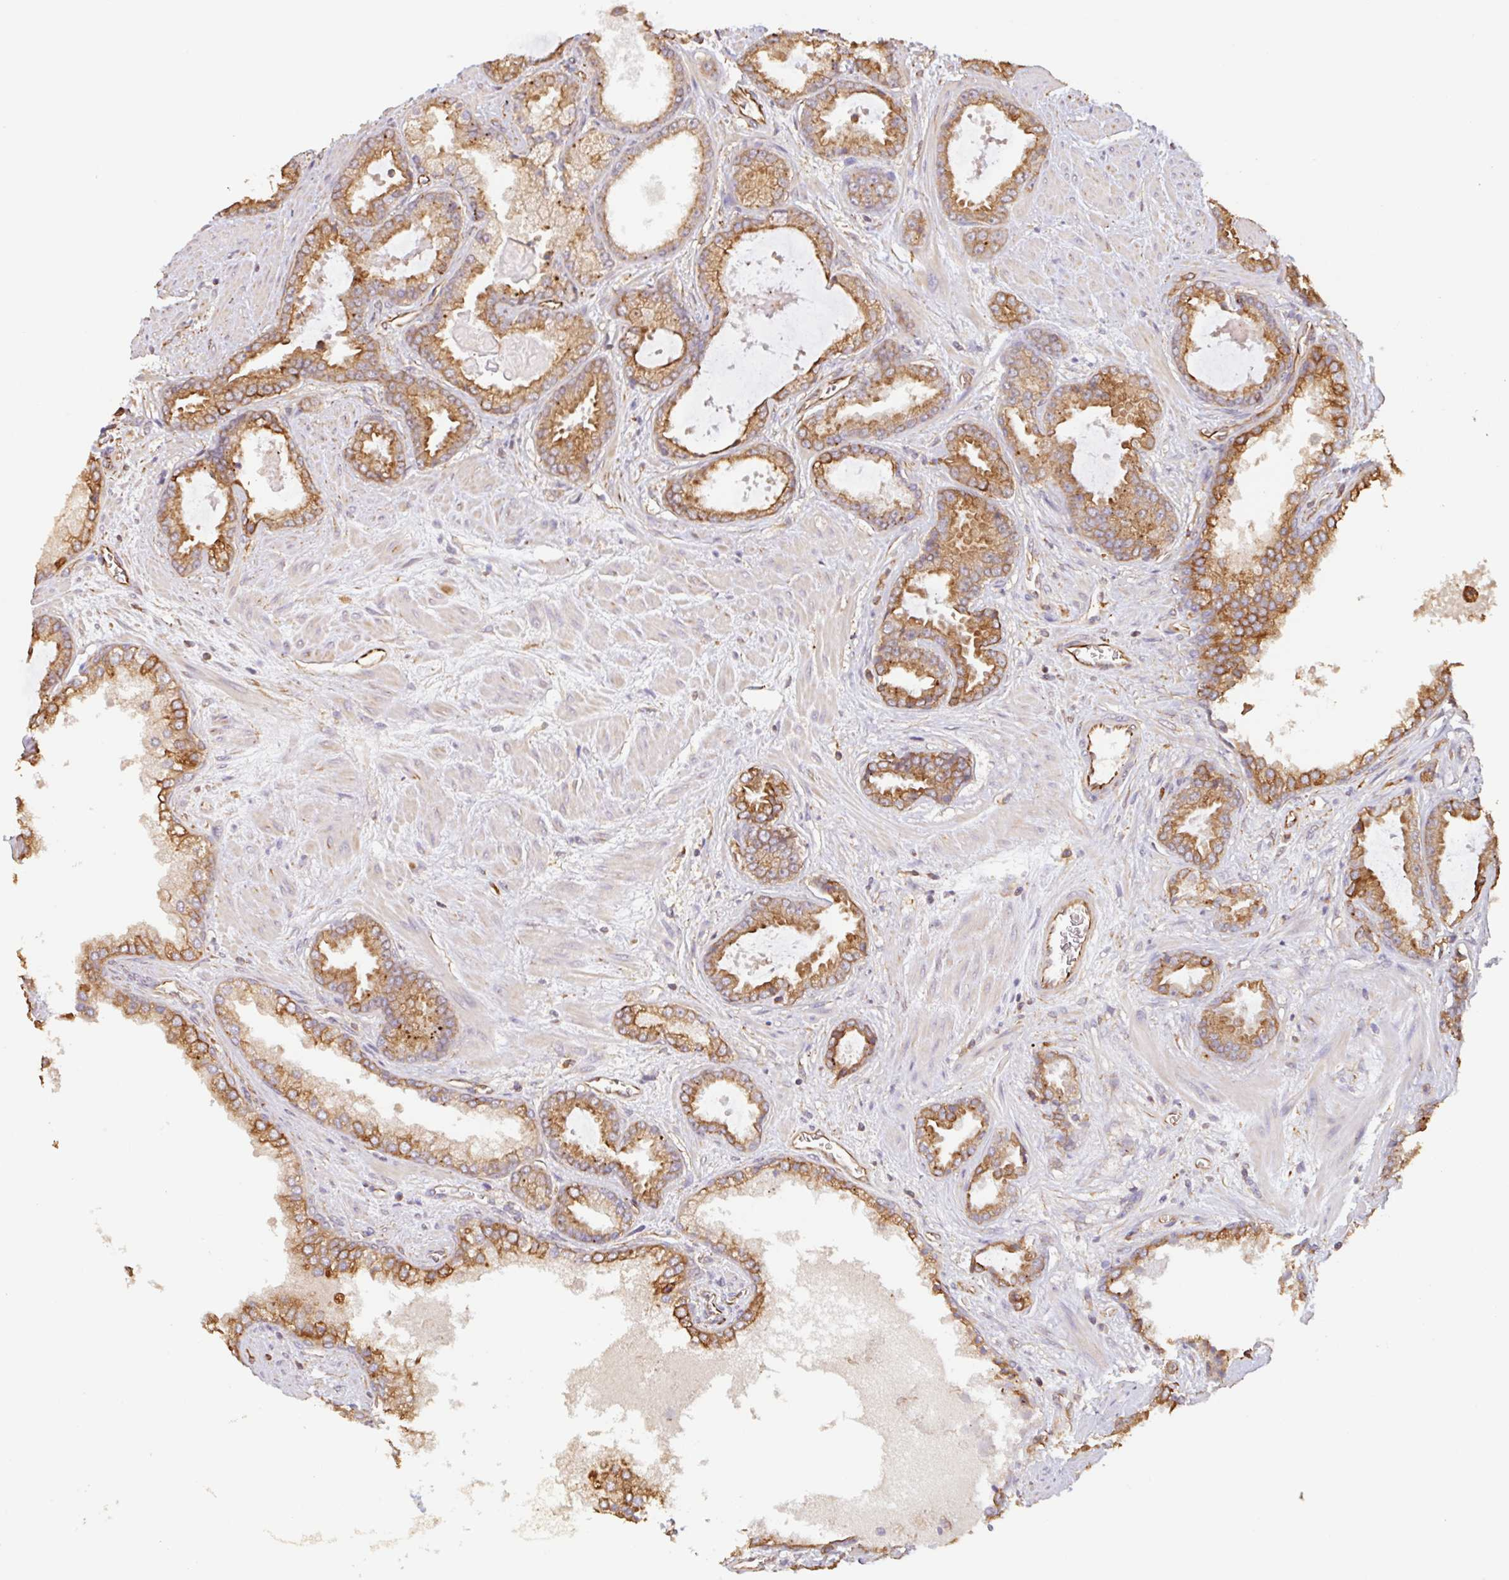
{"staining": {"intensity": "moderate", "quantity": ">75%", "location": "cytoplasmic/membranous"}, "tissue": "prostate cancer", "cell_type": "Tumor cells", "image_type": "cancer", "snomed": [{"axis": "morphology", "description": "Adenocarcinoma, Low grade"}, {"axis": "topography", "description": "Prostate"}], "caption": "IHC staining of low-grade adenocarcinoma (prostate), which reveals medium levels of moderate cytoplasmic/membranous expression in about >75% of tumor cells indicating moderate cytoplasmic/membranous protein expression. The staining was performed using DAB (3,3'-diaminobenzidine) (brown) for protein detection and nuclei were counterstained in hematoxylin (blue).", "gene": "ZNF790", "patient": {"sex": "male", "age": 62}}